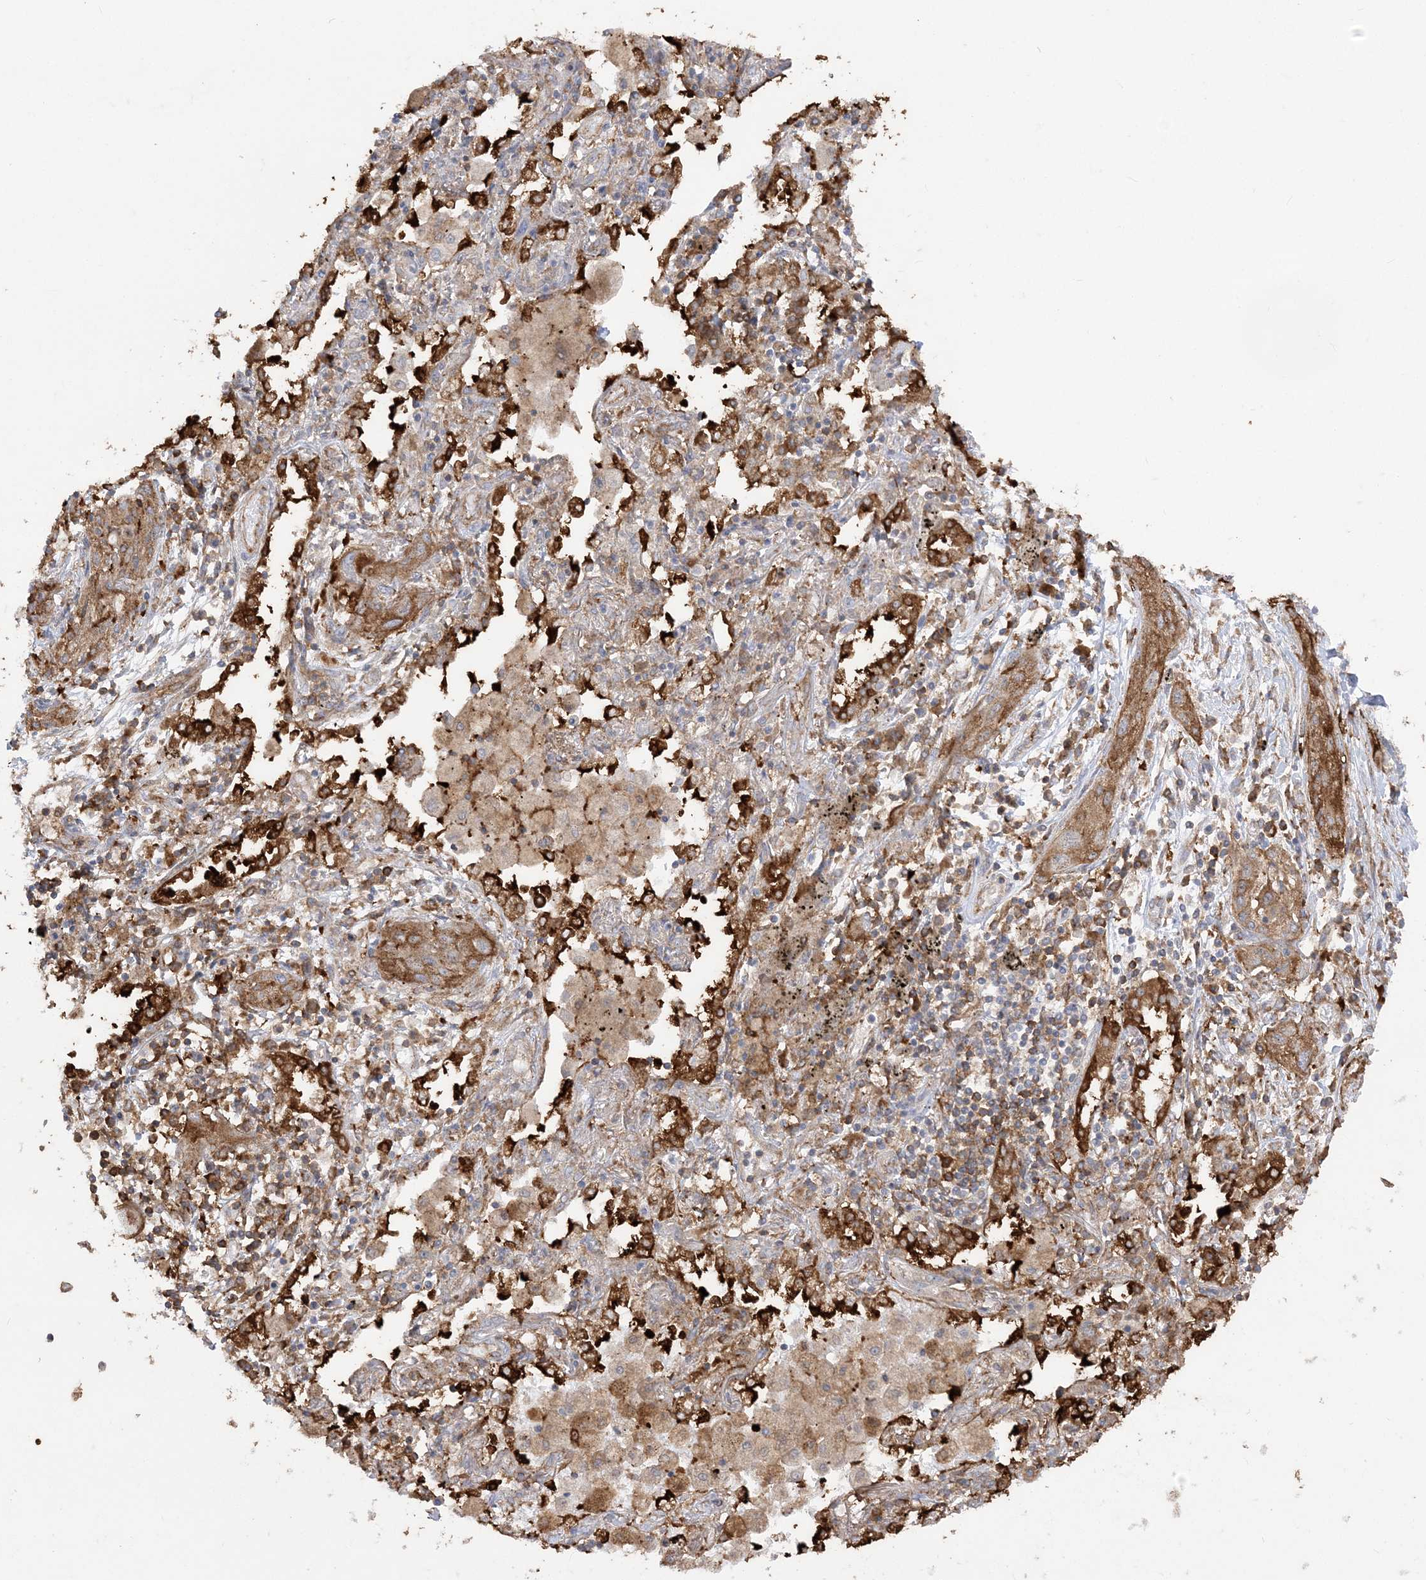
{"staining": {"intensity": "moderate", "quantity": ">75%", "location": "cytoplasmic/membranous"}, "tissue": "lung cancer", "cell_type": "Tumor cells", "image_type": "cancer", "snomed": [{"axis": "morphology", "description": "Squamous cell carcinoma, NOS"}, {"axis": "topography", "description": "Lung"}], "caption": "This micrograph exhibits immunohistochemistry (IHC) staining of lung cancer, with medium moderate cytoplasmic/membranous positivity in about >75% of tumor cells.", "gene": "DERL3", "patient": {"sex": "female", "age": 47}}